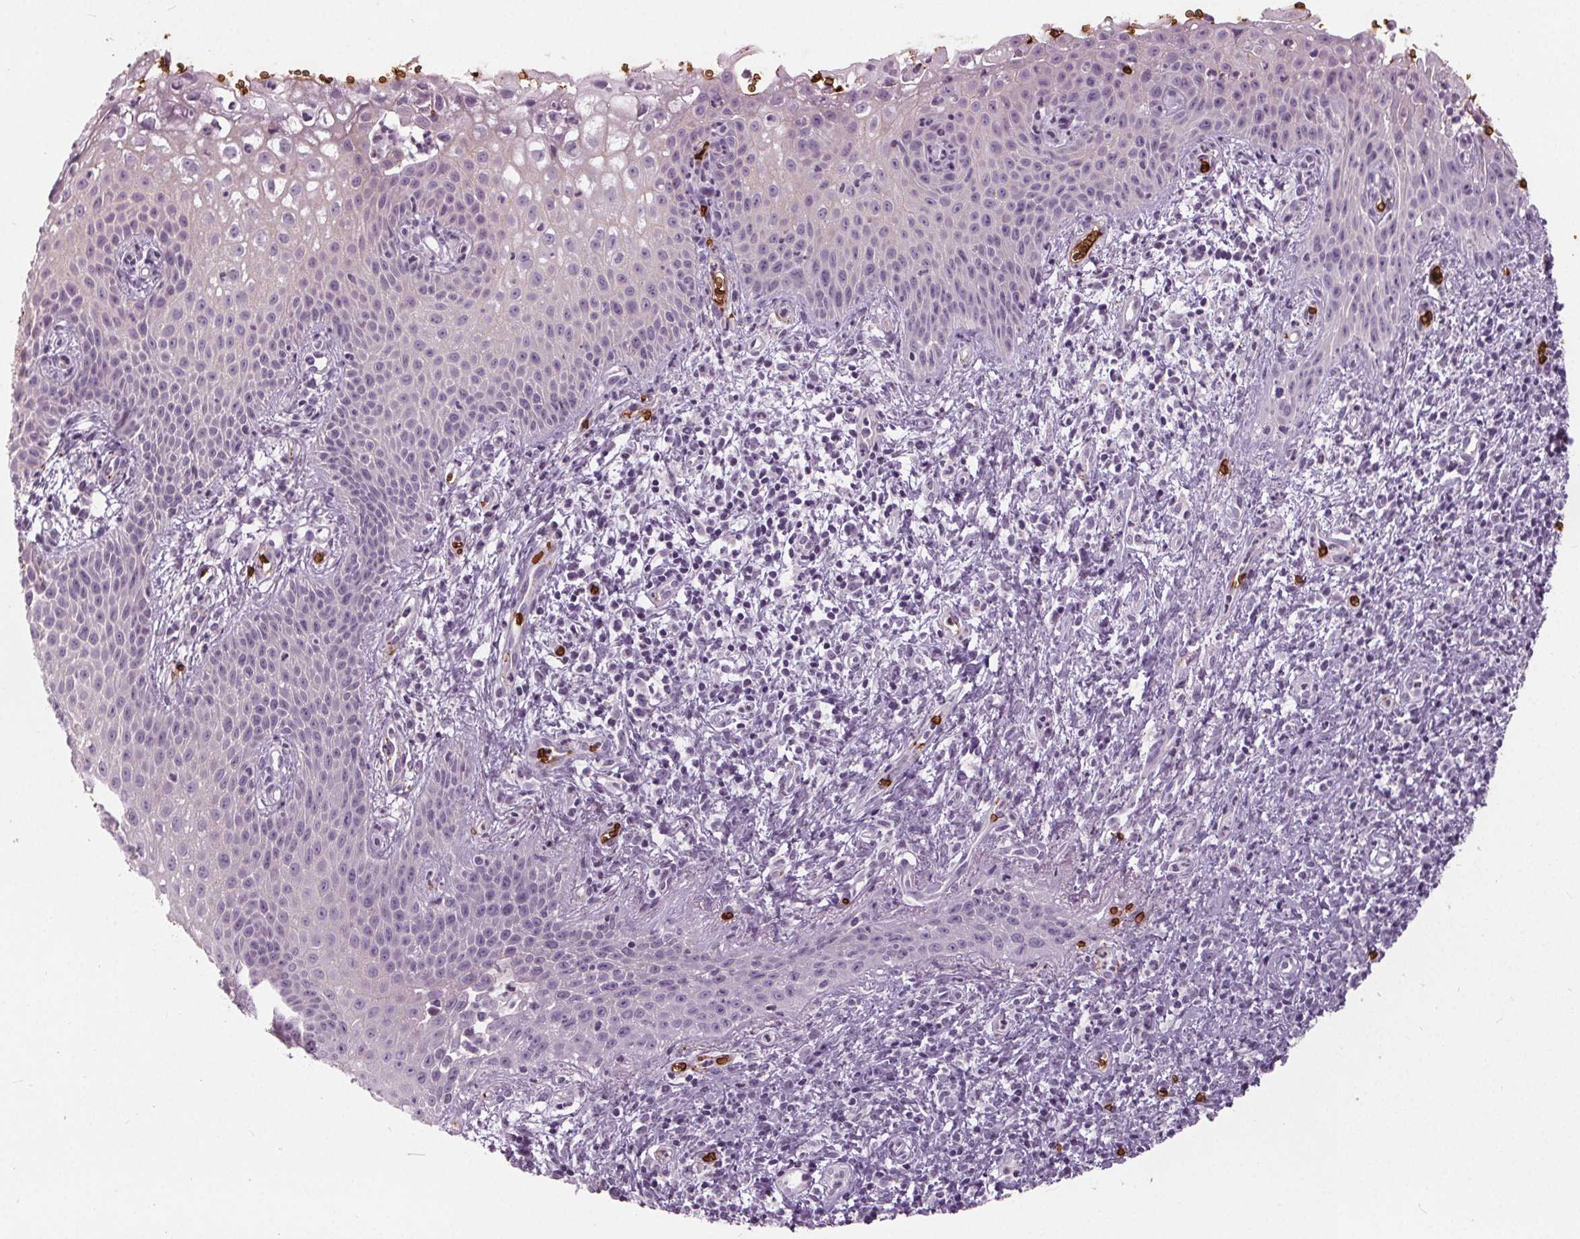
{"staining": {"intensity": "negative", "quantity": "none", "location": "none"}, "tissue": "cervical cancer", "cell_type": "Tumor cells", "image_type": "cancer", "snomed": [{"axis": "morphology", "description": "Squamous cell carcinoma, NOS"}, {"axis": "topography", "description": "Cervix"}], "caption": "Immunohistochemistry histopathology image of neoplastic tissue: human cervical squamous cell carcinoma stained with DAB shows no significant protein expression in tumor cells.", "gene": "SLC4A1", "patient": {"sex": "female", "age": 30}}